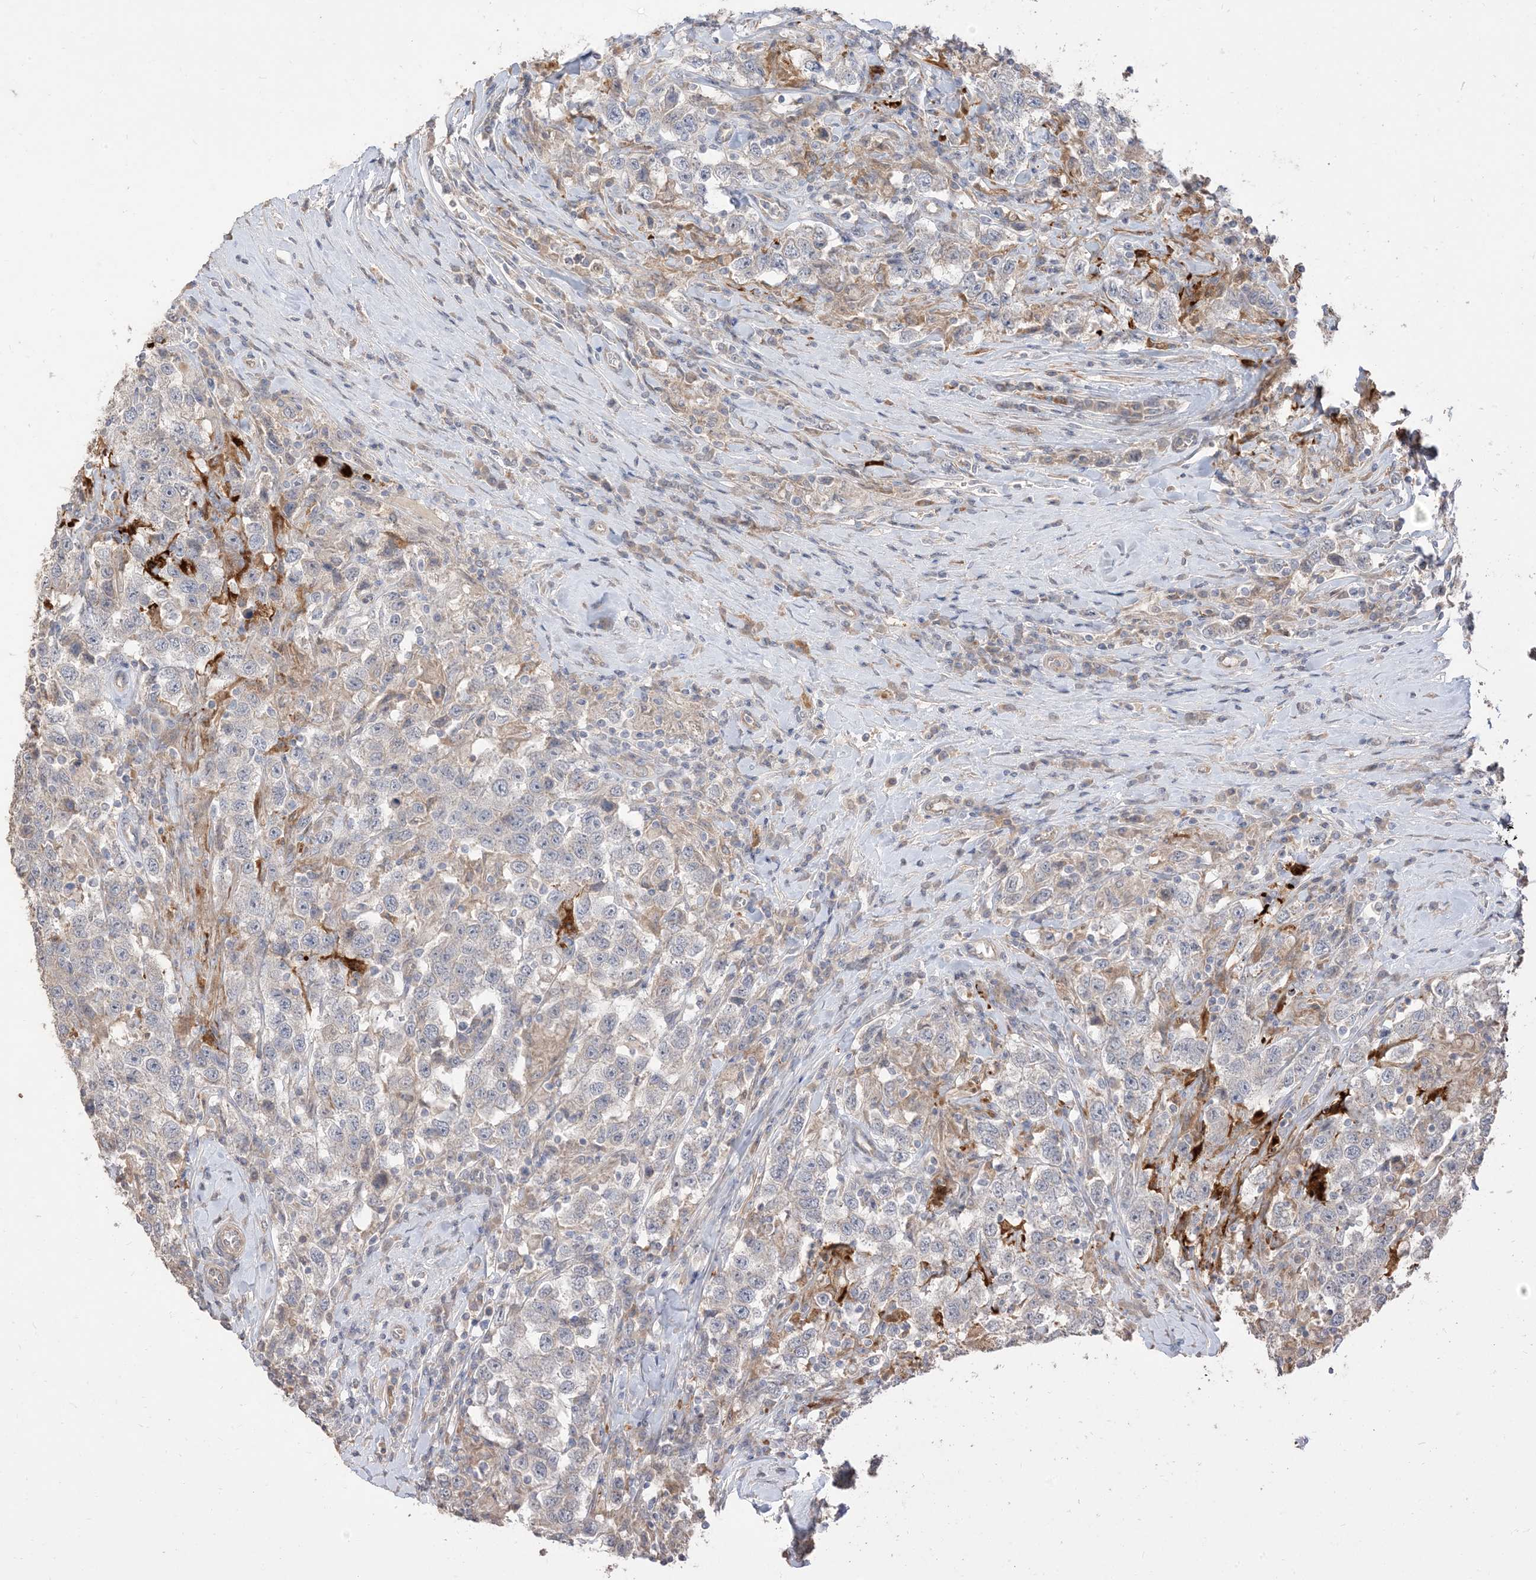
{"staining": {"intensity": "negative", "quantity": "none", "location": "none"}, "tissue": "testis cancer", "cell_type": "Tumor cells", "image_type": "cancer", "snomed": [{"axis": "morphology", "description": "Seminoma, NOS"}, {"axis": "topography", "description": "Testis"}], "caption": "Testis cancer stained for a protein using immunohistochemistry (IHC) exhibits no staining tumor cells.", "gene": "RNF175", "patient": {"sex": "male", "age": 41}}